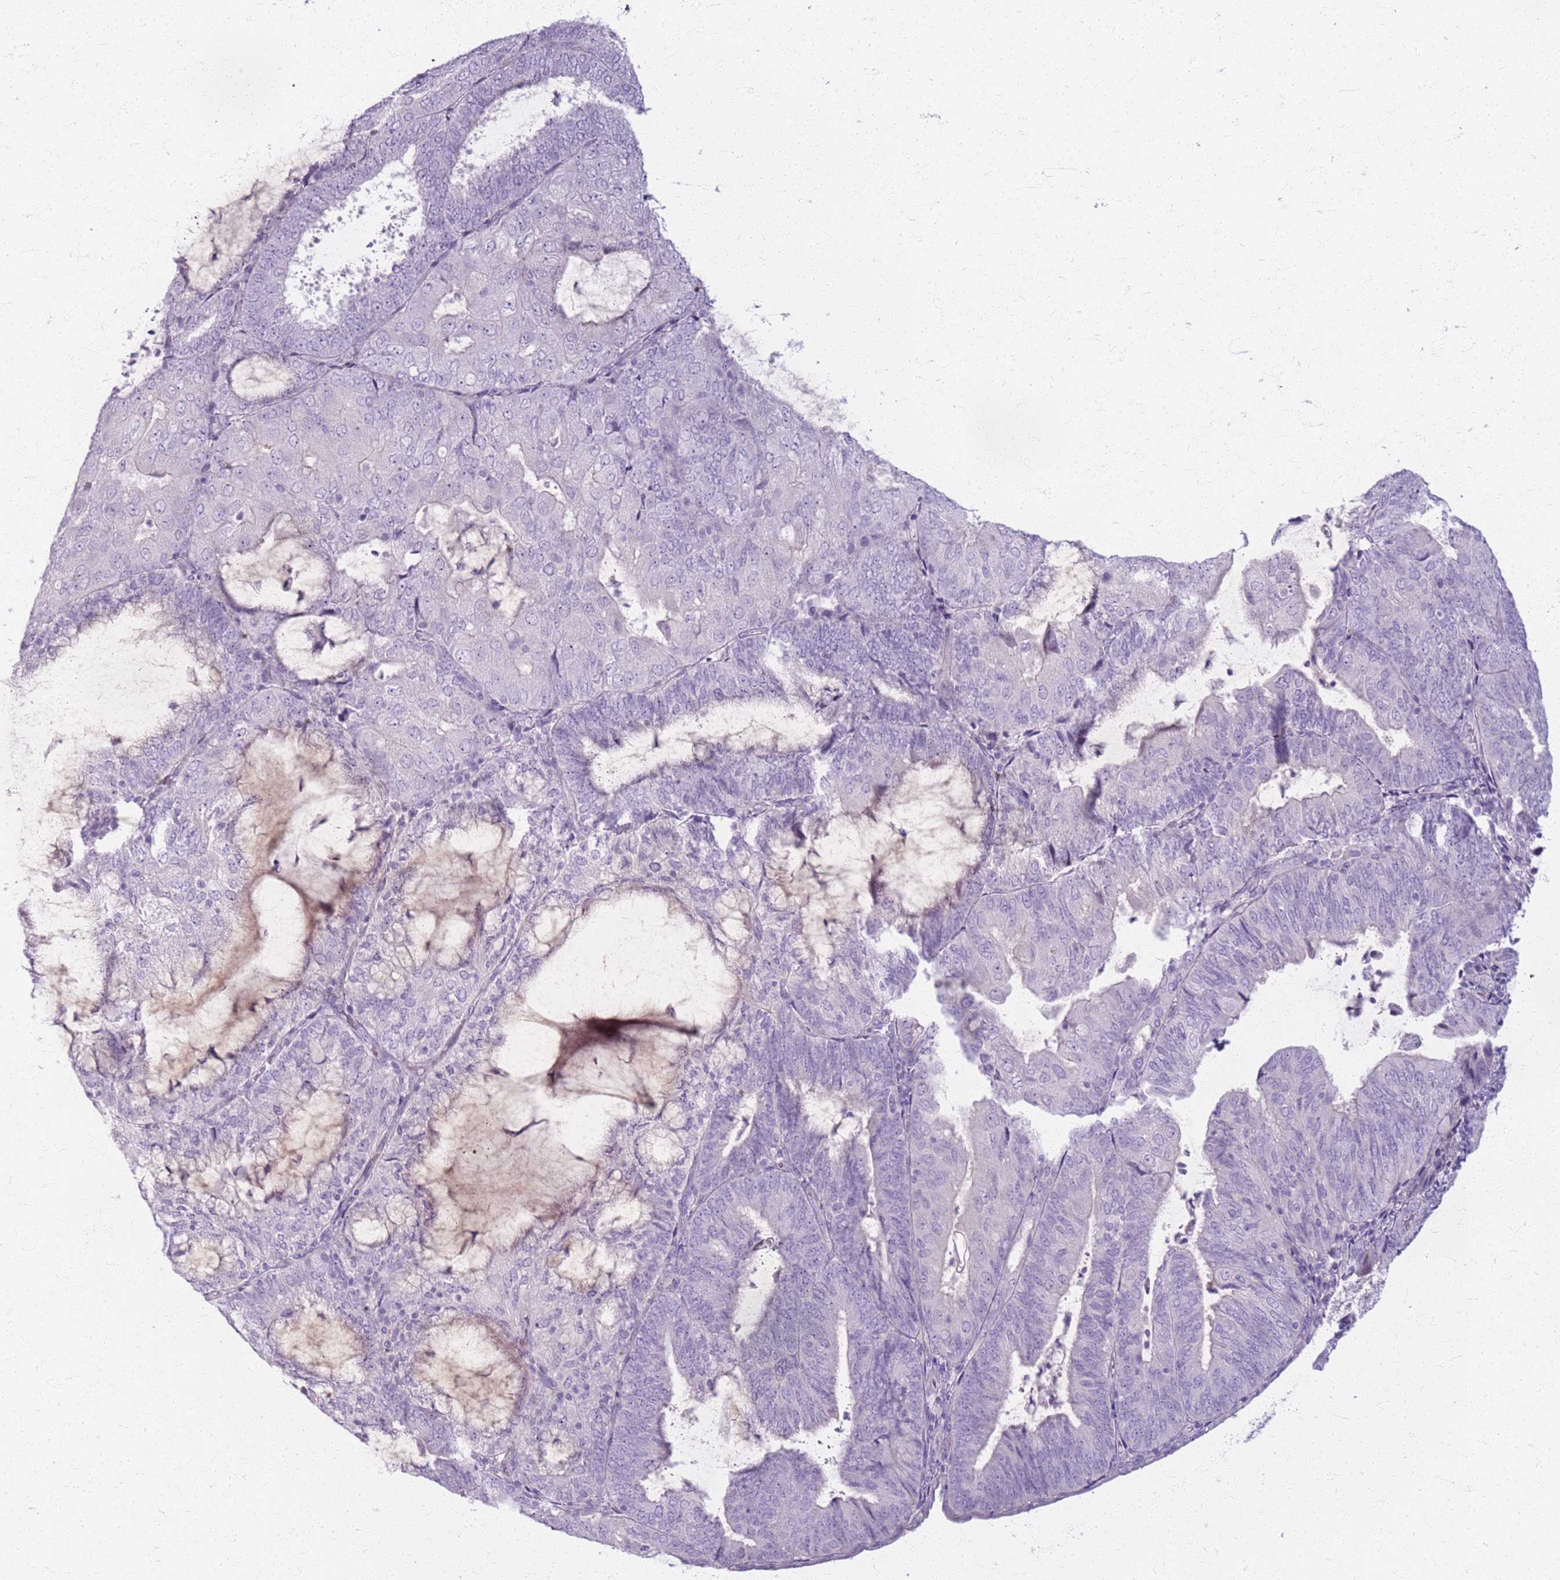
{"staining": {"intensity": "negative", "quantity": "none", "location": "none"}, "tissue": "endometrial cancer", "cell_type": "Tumor cells", "image_type": "cancer", "snomed": [{"axis": "morphology", "description": "Adenocarcinoma, NOS"}, {"axis": "topography", "description": "Endometrium"}], "caption": "Immunohistochemical staining of human endometrial cancer (adenocarcinoma) reveals no significant expression in tumor cells.", "gene": "CSRP3", "patient": {"sex": "female", "age": 81}}